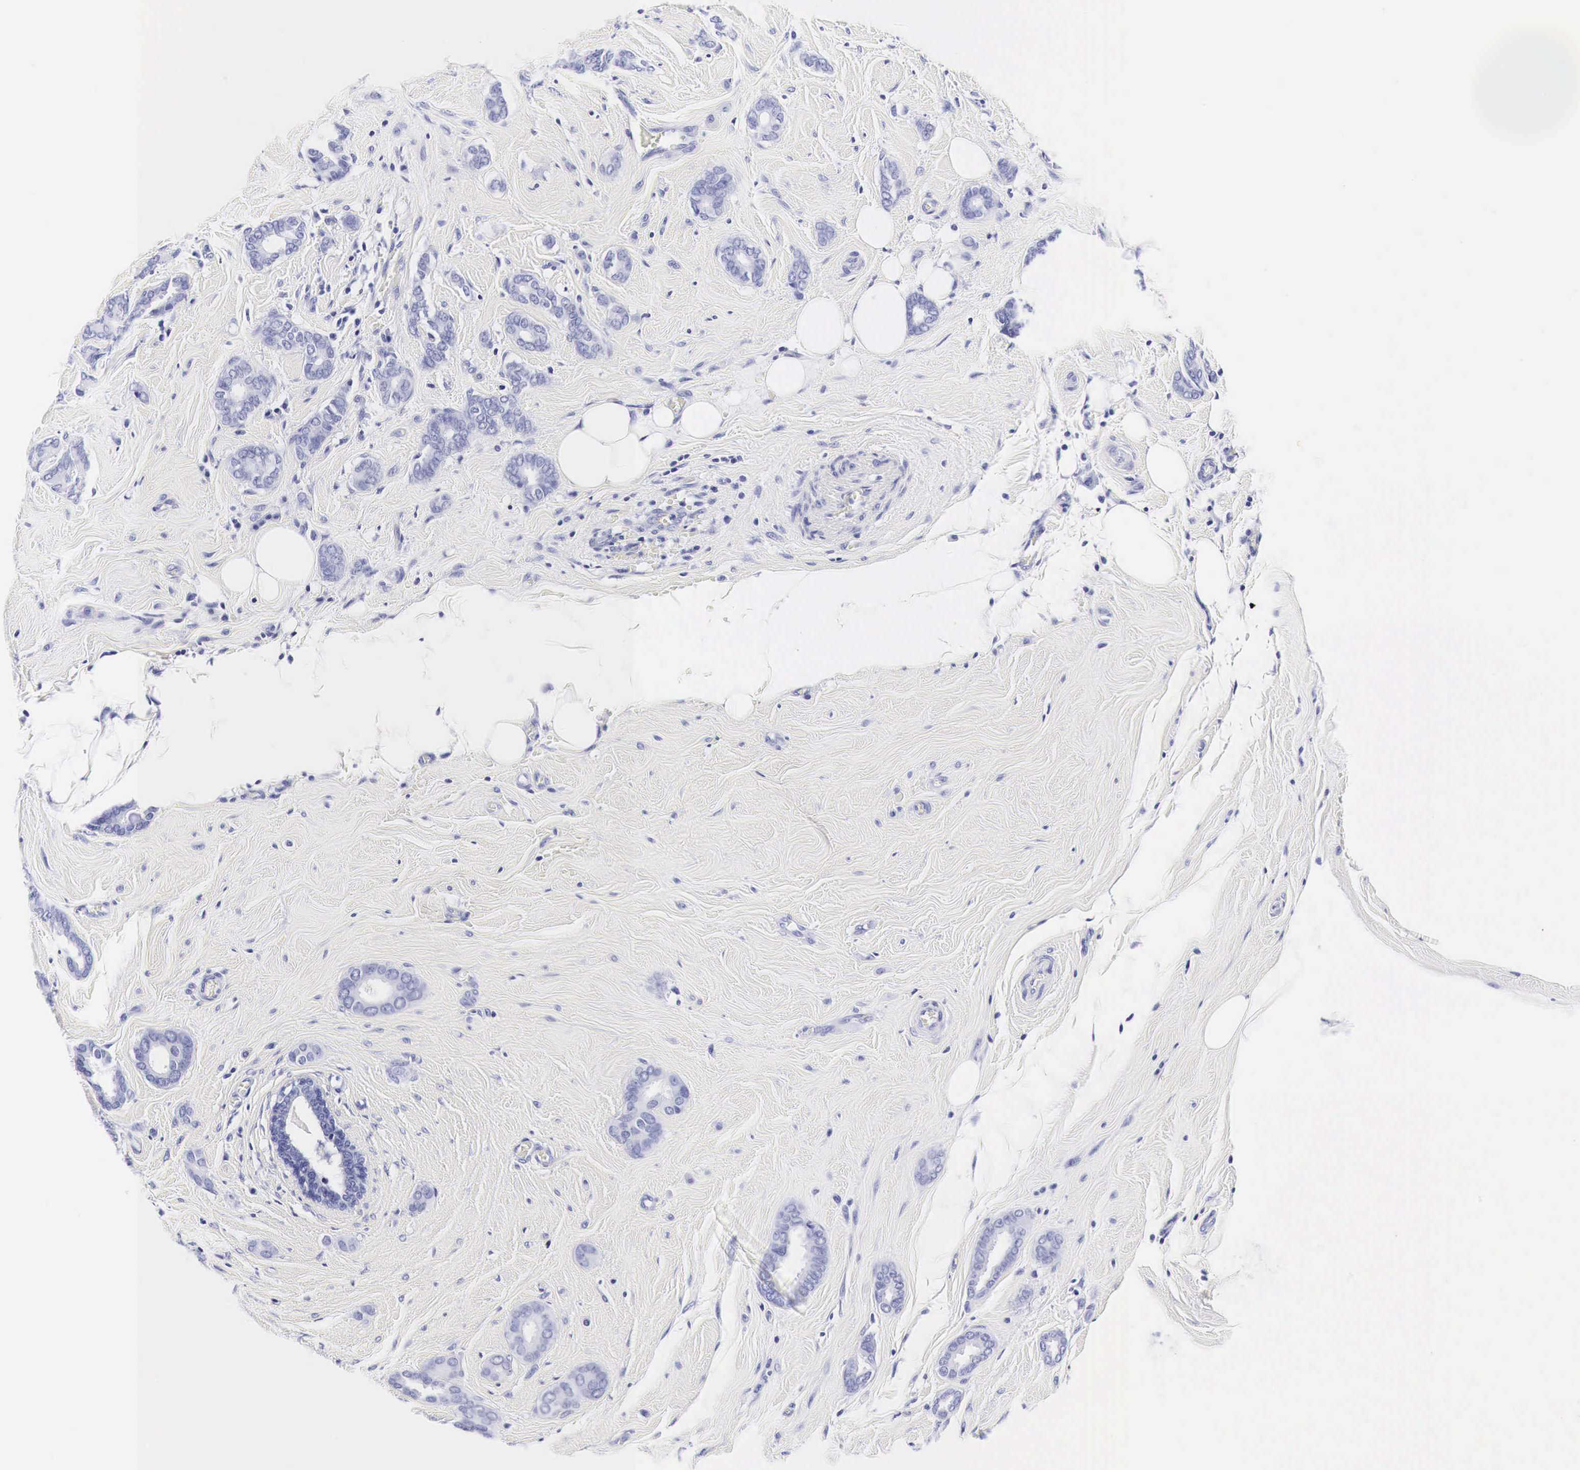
{"staining": {"intensity": "negative", "quantity": "none", "location": "none"}, "tissue": "breast cancer", "cell_type": "Tumor cells", "image_type": "cancer", "snomed": [{"axis": "morphology", "description": "Duct carcinoma"}, {"axis": "topography", "description": "Breast"}], "caption": "A photomicrograph of human intraductal carcinoma (breast) is negative for staining in tumor cells.", "gene": "ACP3", "patient": {"sex": "female", "age": 50}}